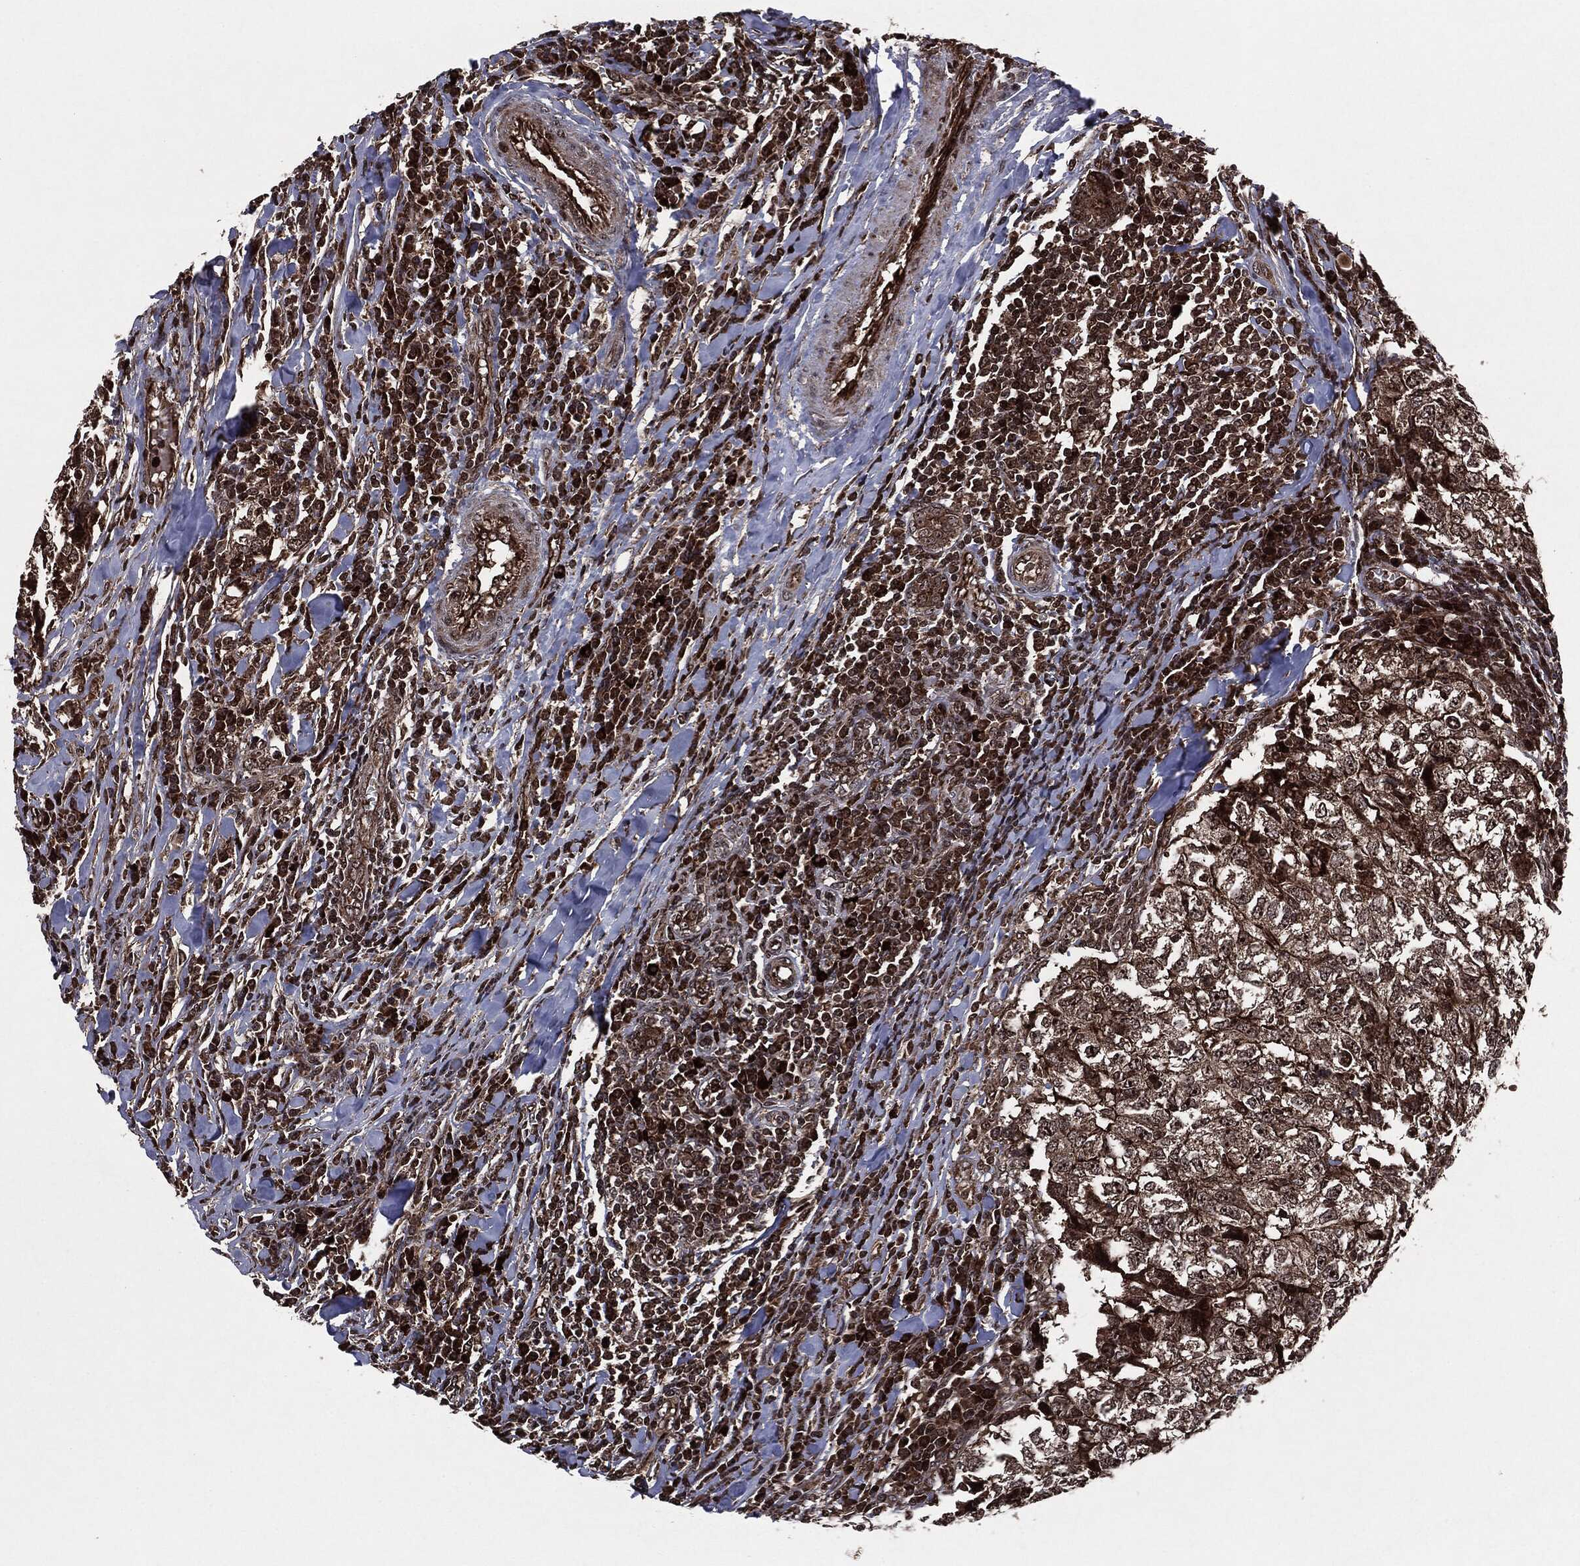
{"staining": {"intensity": "strong", "quantity": ">75%", "location": "cytoplasmic/membranous"}, "tissue": "breast cancer", "cell_type": "Tumor cells", "image_type": "cancer", "snomed": [{"axis": "morphology", "description": "Duct carcinoma"}, {"axis": "topography", "description": "Breast"}], "caption": "IHC (DAB (3,3'-diaminobenzidine)) staining of human intraductal carcinoma (breast) reveals strong cytoplasmic/membranous protein positivity in about >75% of tumor cells.", "gene": "CARD6", "patient": {"sex": "female", "age": 30}}